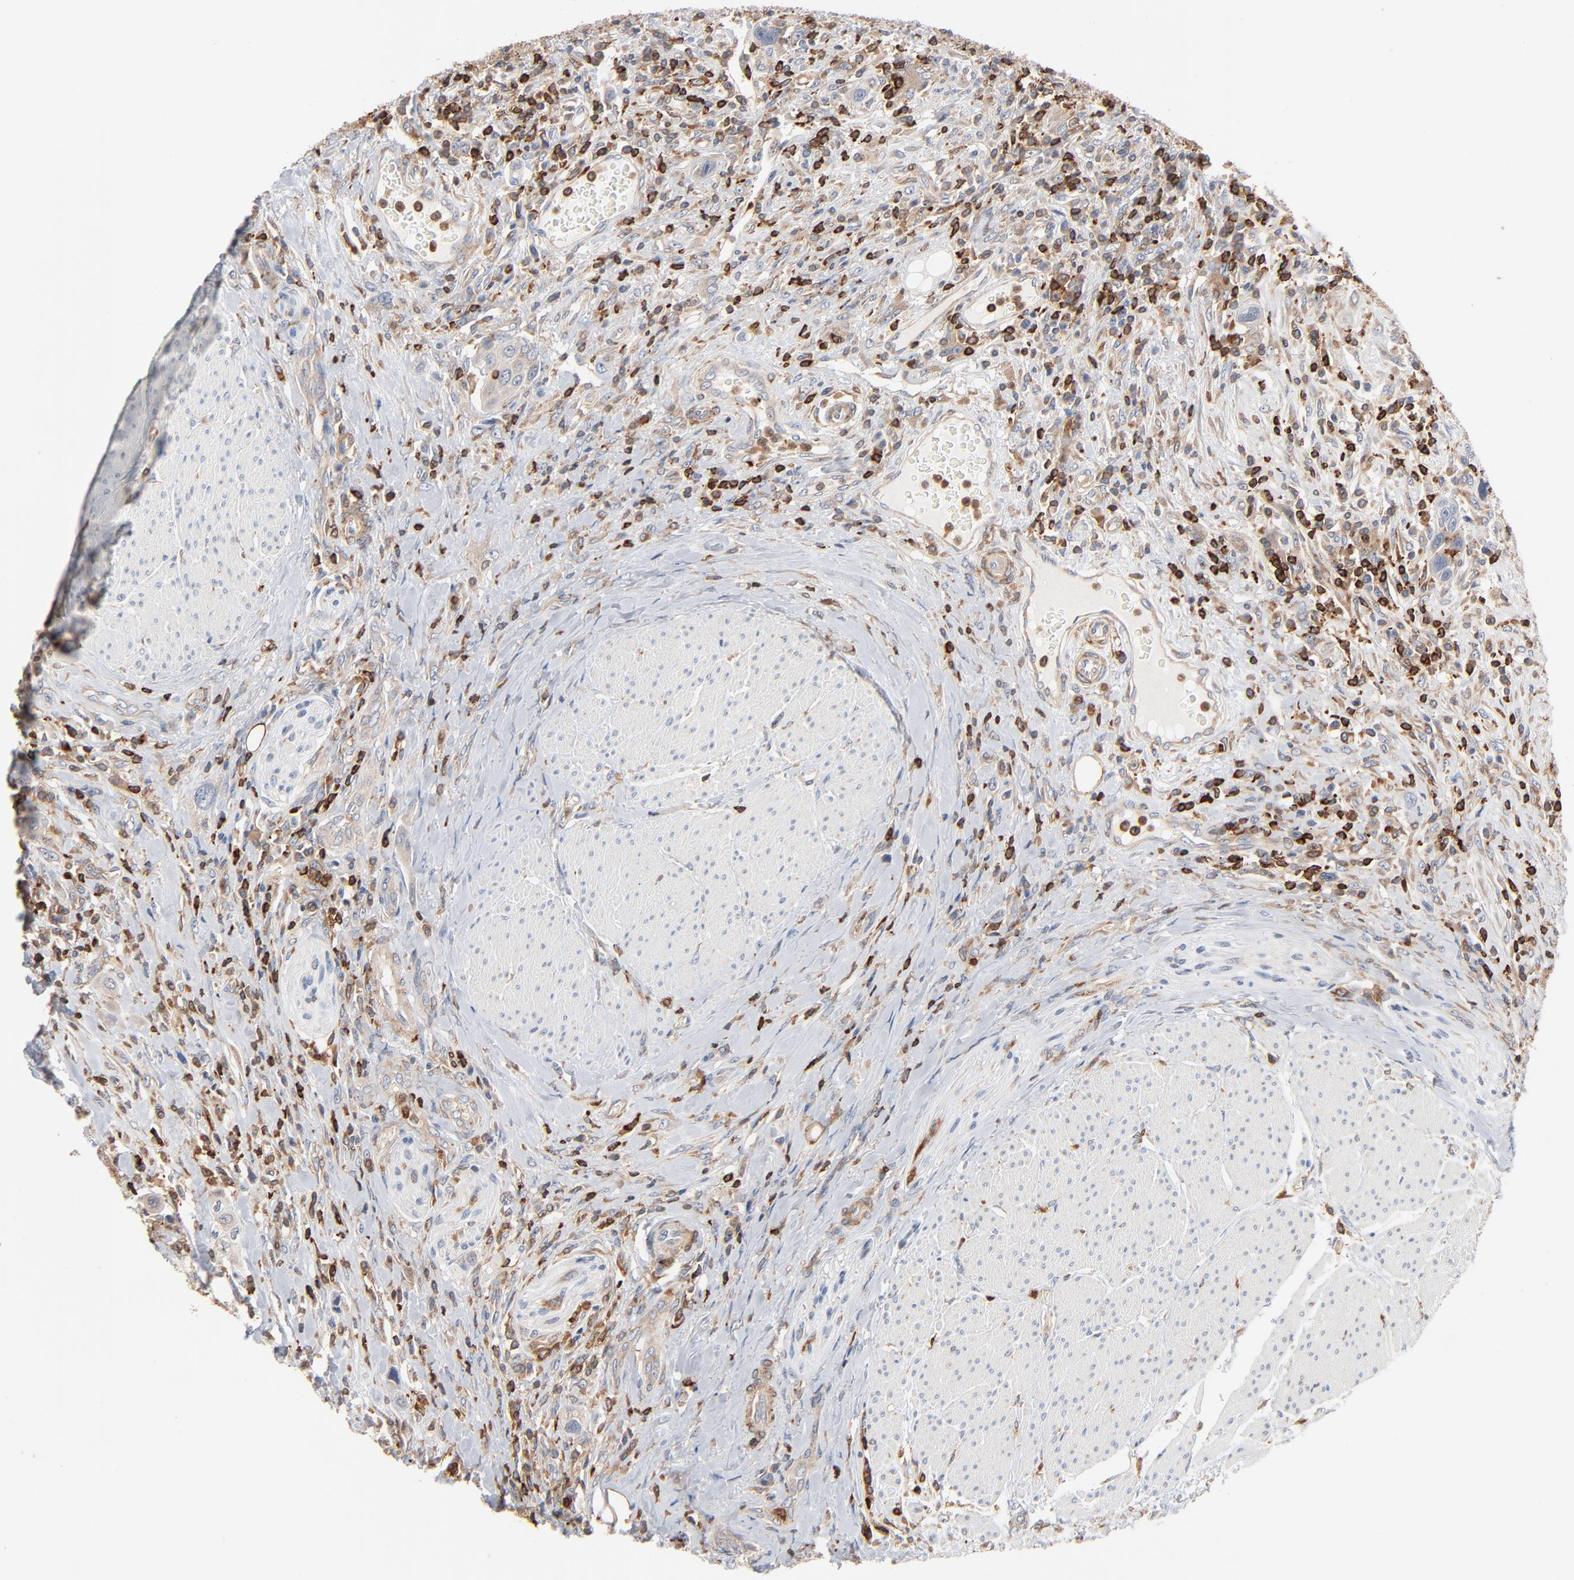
{"staining": {"intensity": "weak", "quantity": ">75%", "location": "cytoplasmic/membranous"}, "tissue": "urothelial cancer", "cell_type": "Tumor cells", "image_type": "cancer", "snomed": [{"axis": "morphology", "description": "Urothelial carcinoma, High grade"}, {"axis": "topography", "description": "Urinary bladder"}], "caption": "Urothelial carcinoma (high-grade) stained with immunohistochemistry demonstrates weak cytoplasmic/membranous expression in about >75% of tumor cells. Using DAB (brown) and hematoxylin (blue) stains, captured at high magnification using brightfield microscopy.", "gene": "SH3KBP1", "patient": {"sex": "male", "age": 50}}